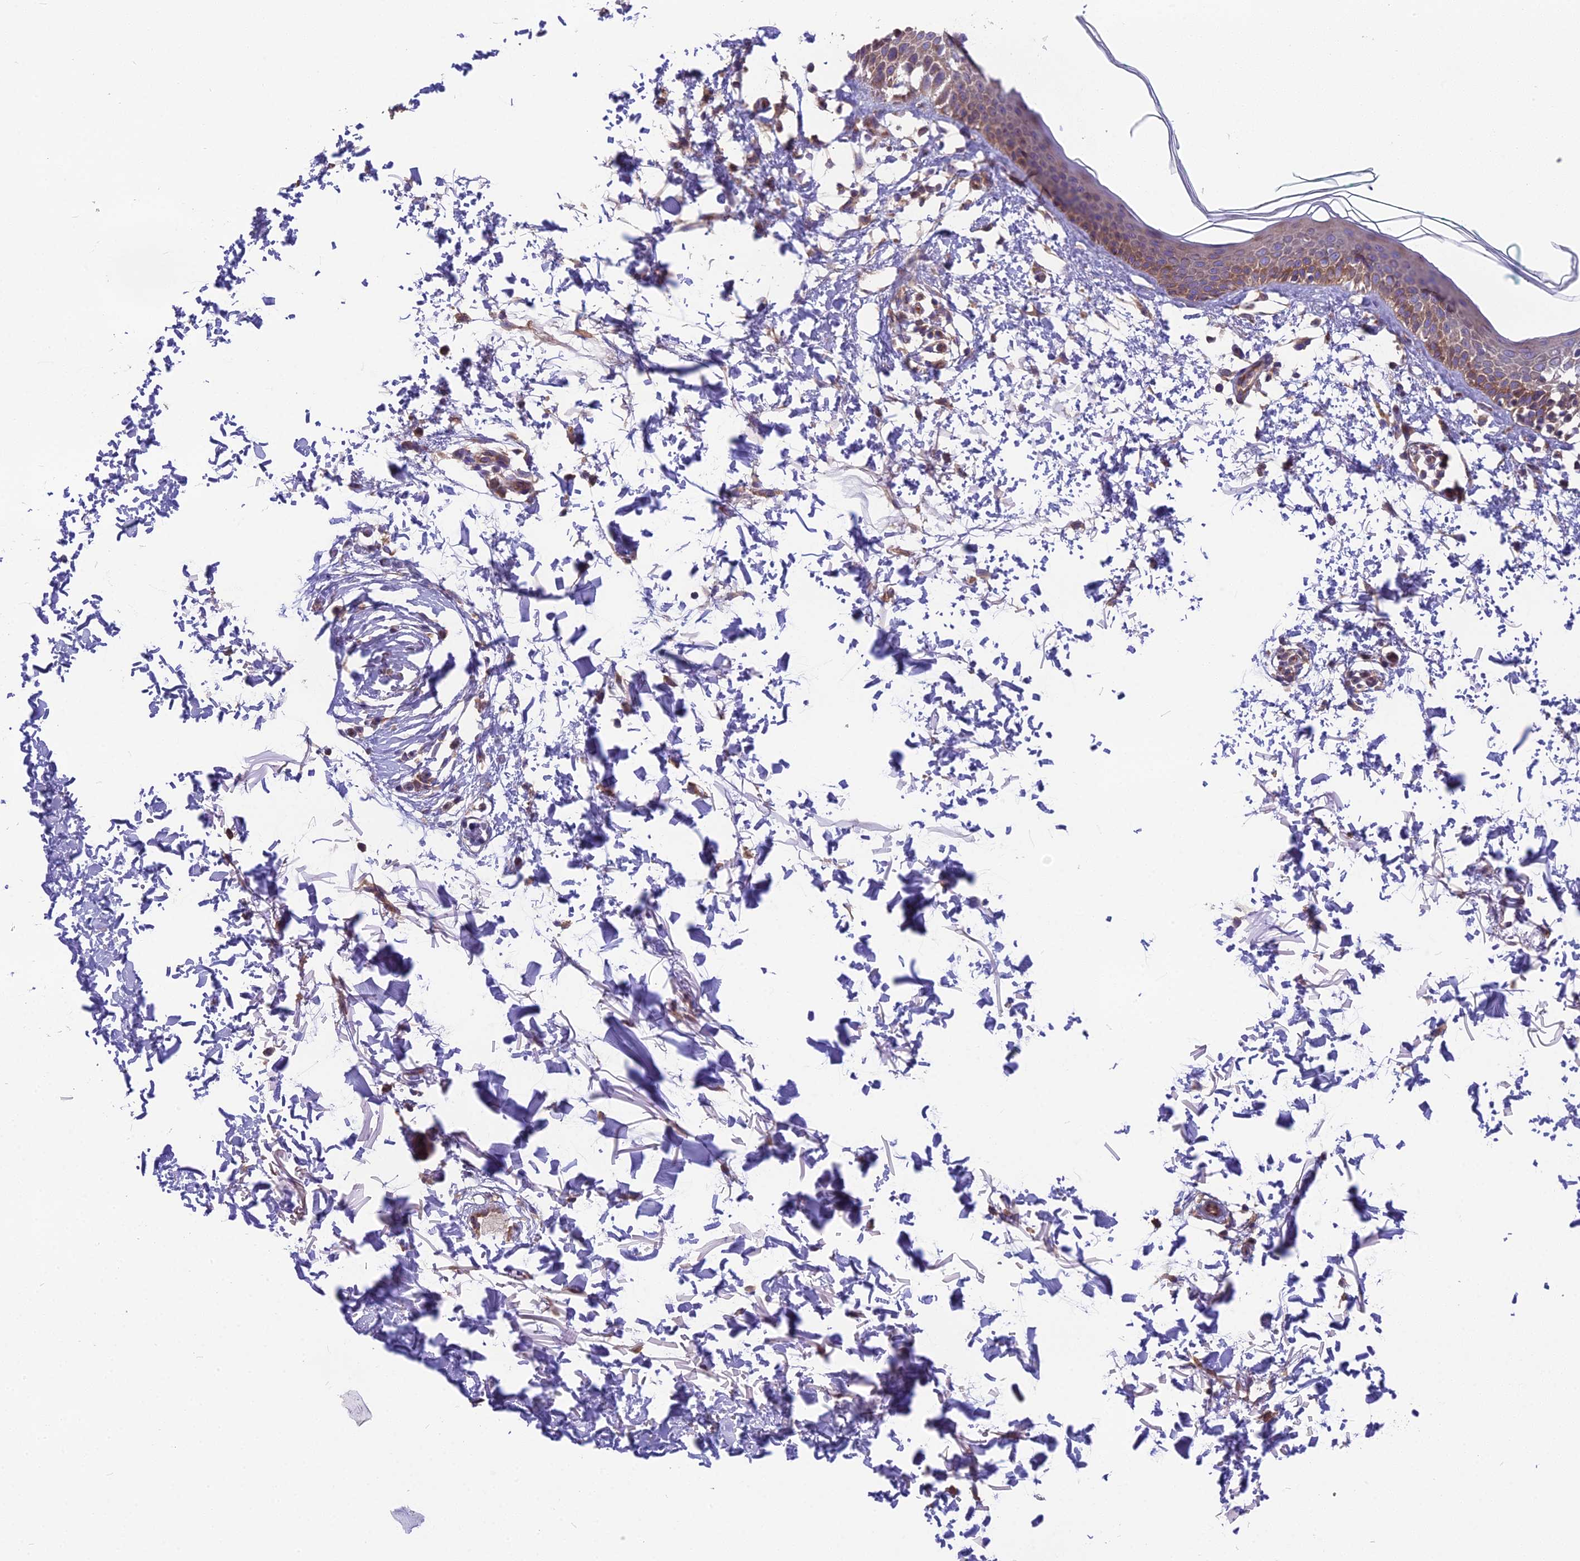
{"staining": {"intensity": "negative", "quantity": "none", "location": "none"}, "tissue": "skin", "cell_type": "Fibroblasts", "image_type": "normal", "snomed": [{"axis": "morphology", "description": "Normal tissue, NOS"}, {"axis": "topography", "description": "Skin"}], "caption": "An image of skin stained for a protein reveals no brown staining in fibroblasts.", "gene": "BLOC1S4", "patient": {"sex": "male", "age": 66}}